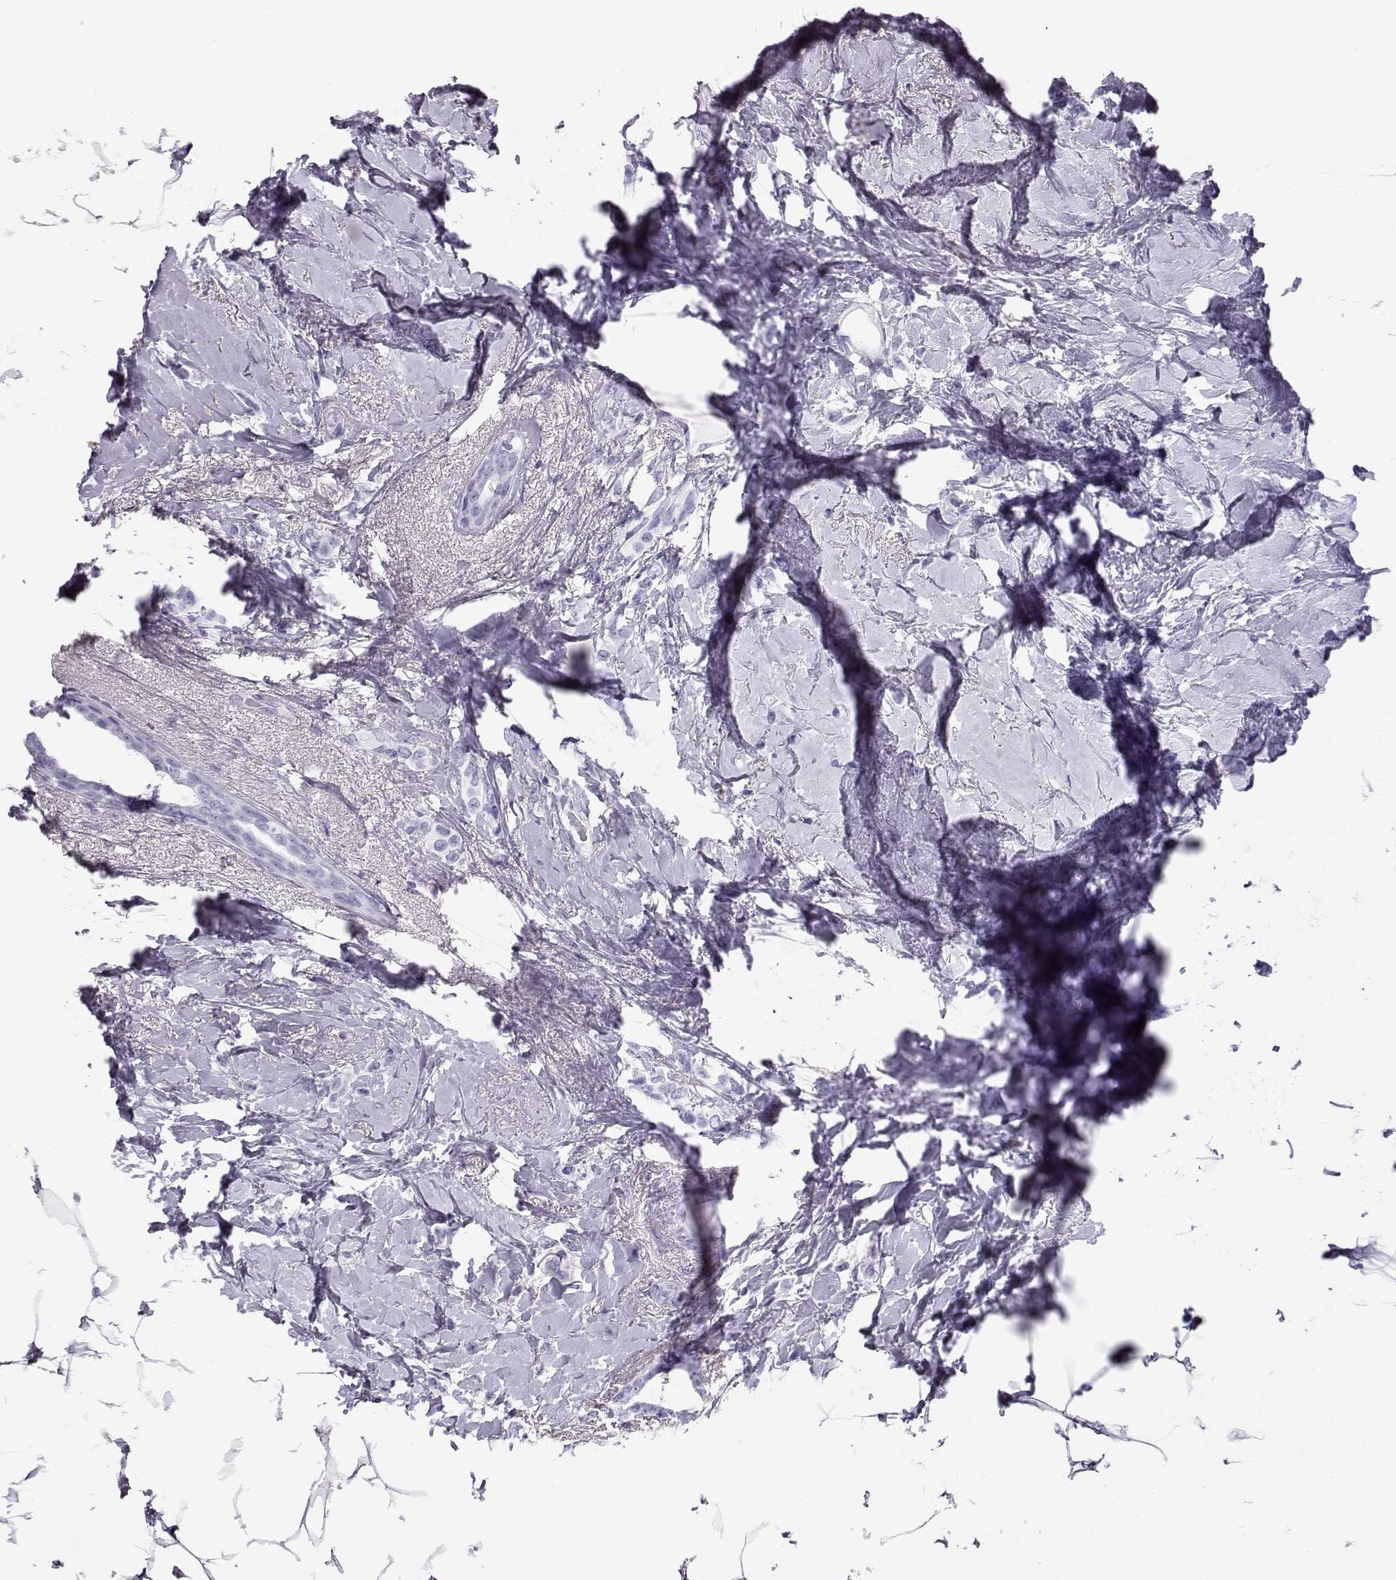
{"staining": {"intensity": "negative", "quantity": "none", "location": "none"}, "tissue": "breast cancer", "cell_type": "Tumor cells", "image_type": "cancer", "snomed": [{"axis": "morphology", "description": "Duct carcinoma"}, {"axis": "topography", "description": "Breast"}], "caption": "Tumor cells show no significant protein positivity in breast cancer.", "gene": "RD3", "patient": {"sex": "female", "age": 40}}